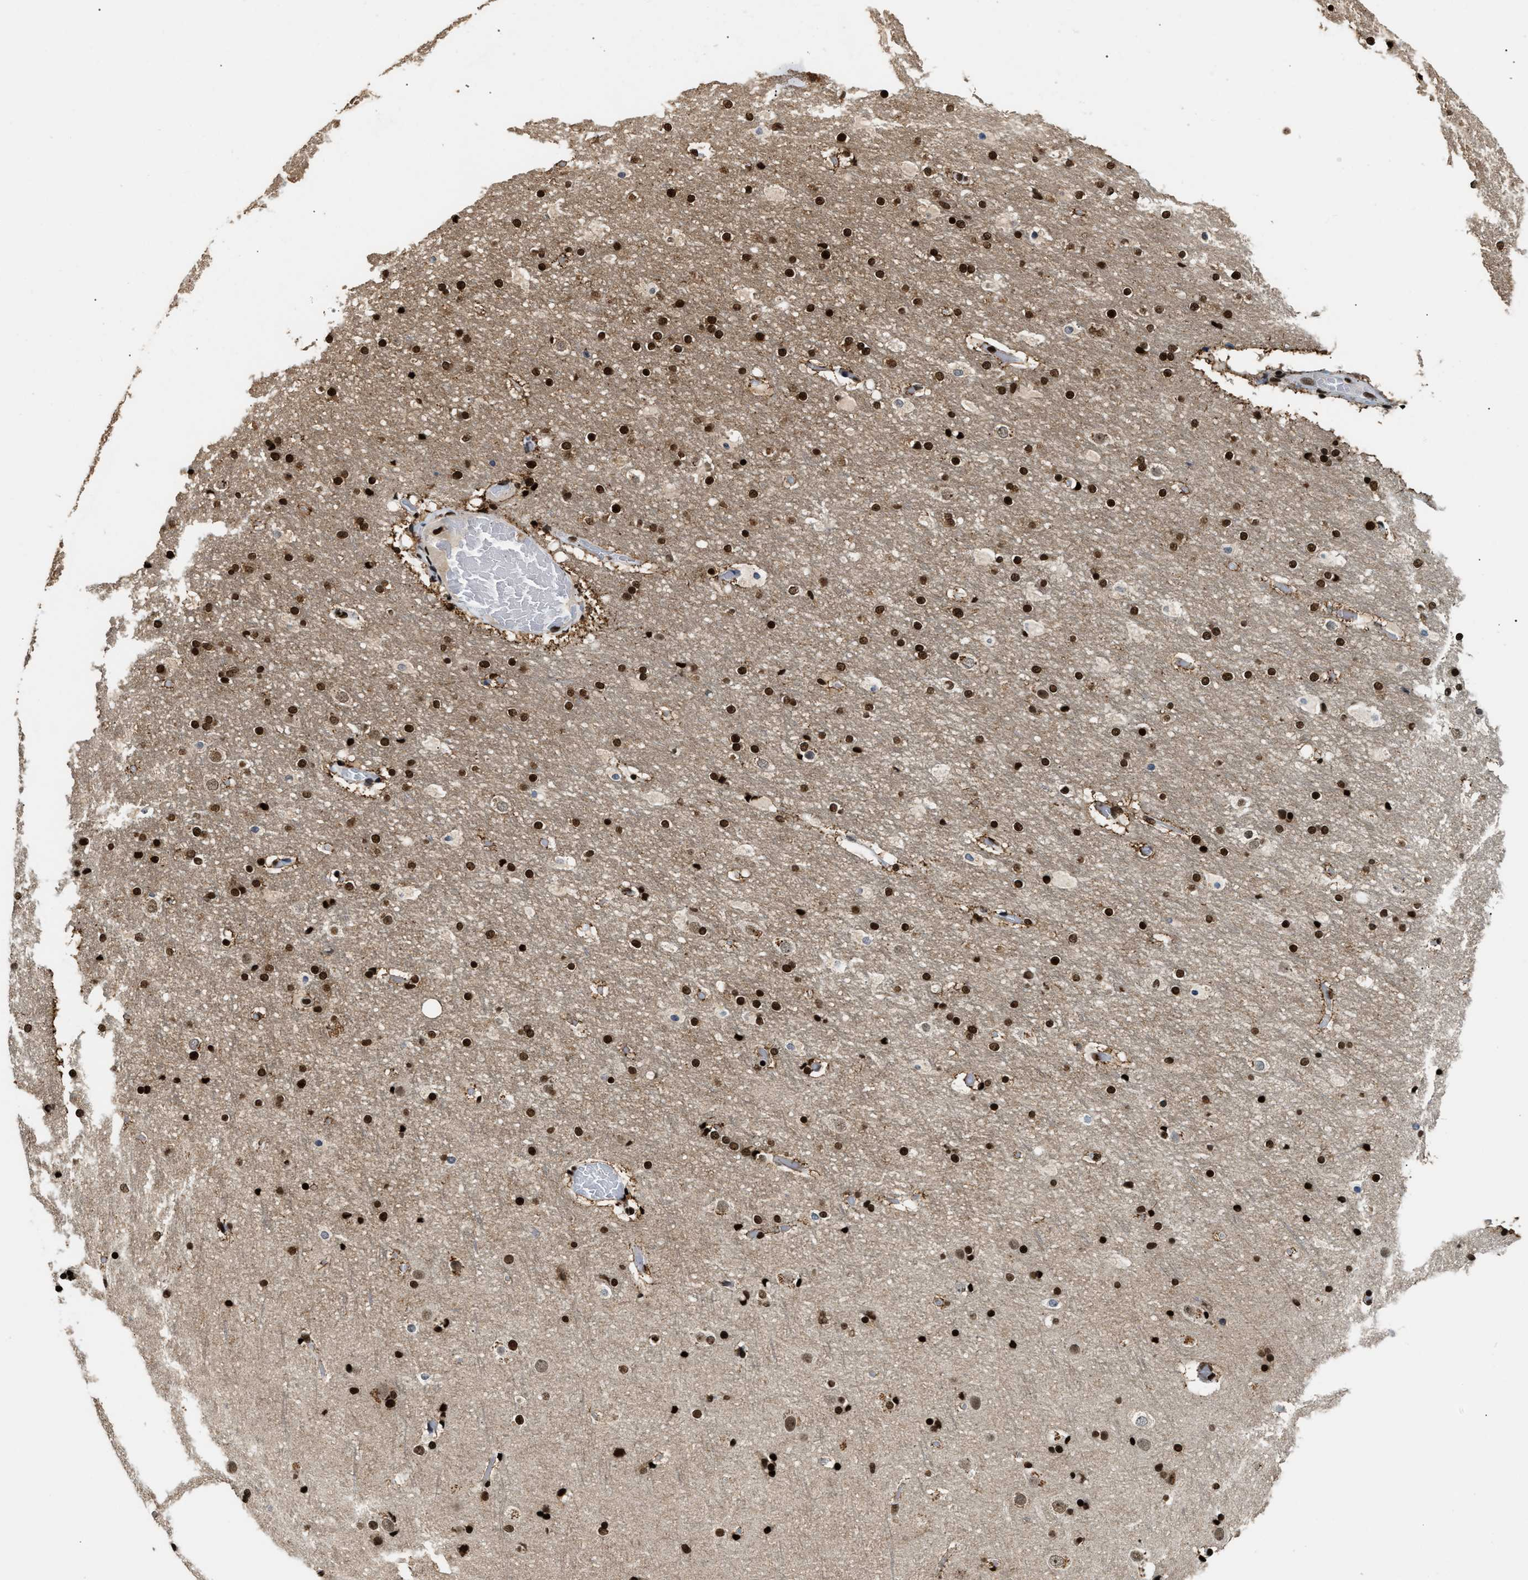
{"staining": {"intensity": "strong", "quantity": ">75%", "location": "nuclear"}, "tissue": "cerebral cortex", "cell_type": "Endothelial cells", "image_type": "normal", "snomed": [{"axis": "morphology", "description": "Normal tissue, NOS"}, {"axis": "topography", "description": "Cerebral cortex"}], "caption": "IHC staining of unremarkable cerebral cortex, which reveals high levels of strong nuclear expression in approximately >75% of endothelial cells indicating strong nuclear protein positivity. The staining was performed using DAB (3,3'-diaminobenzidine) (brown) for protein detection and nuclei were counterstained in hematoxylin (blue).", "gene": "RAD21", "patient": {"sex": "male", "age": 57}}